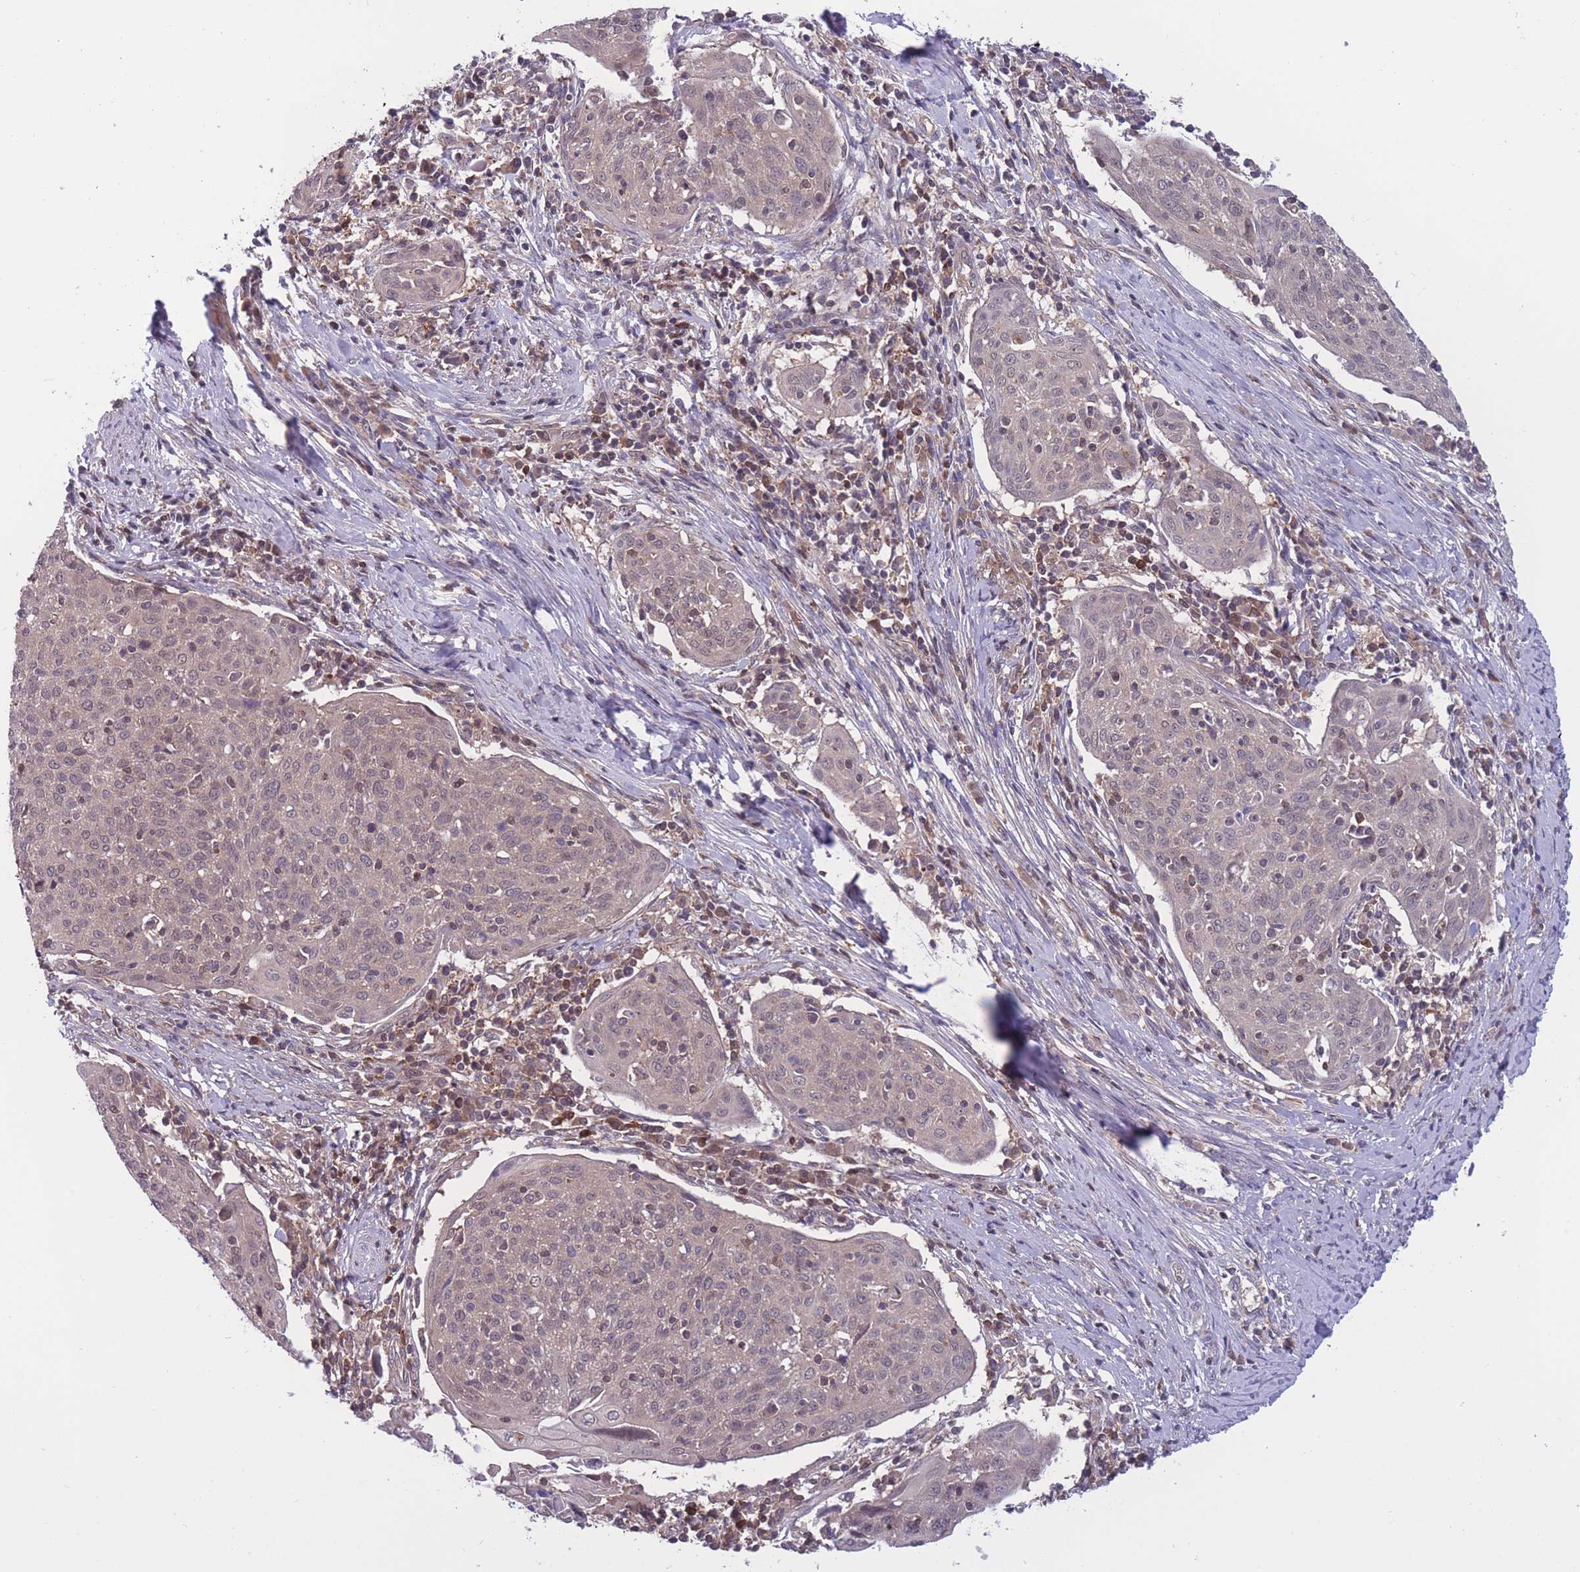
{"staining": {"intensity": "weak", "quantity": ">75%", "location": "cytoplasmic/membranous"}, "tissue": "cervical cancer", "cell_type": "Tumor cells", "image_type": "cancer", "snomed": [{"axis": "morphology", "description": "Squamous cell carcinoma, NOS"}, {"axis": "topography", "description": "Cervix"}], "caption": "This histopathology image demonstrates cervical cancer stained with immunohistochemistry (IHC) to label a protein in brown. The cytoplasmic/membranous of tumor cells show weak positivity for the protein. Nuclei are counter-stained blue.", "gene": "UBE2N", "patient": {"sex": "female", "age": 67}}